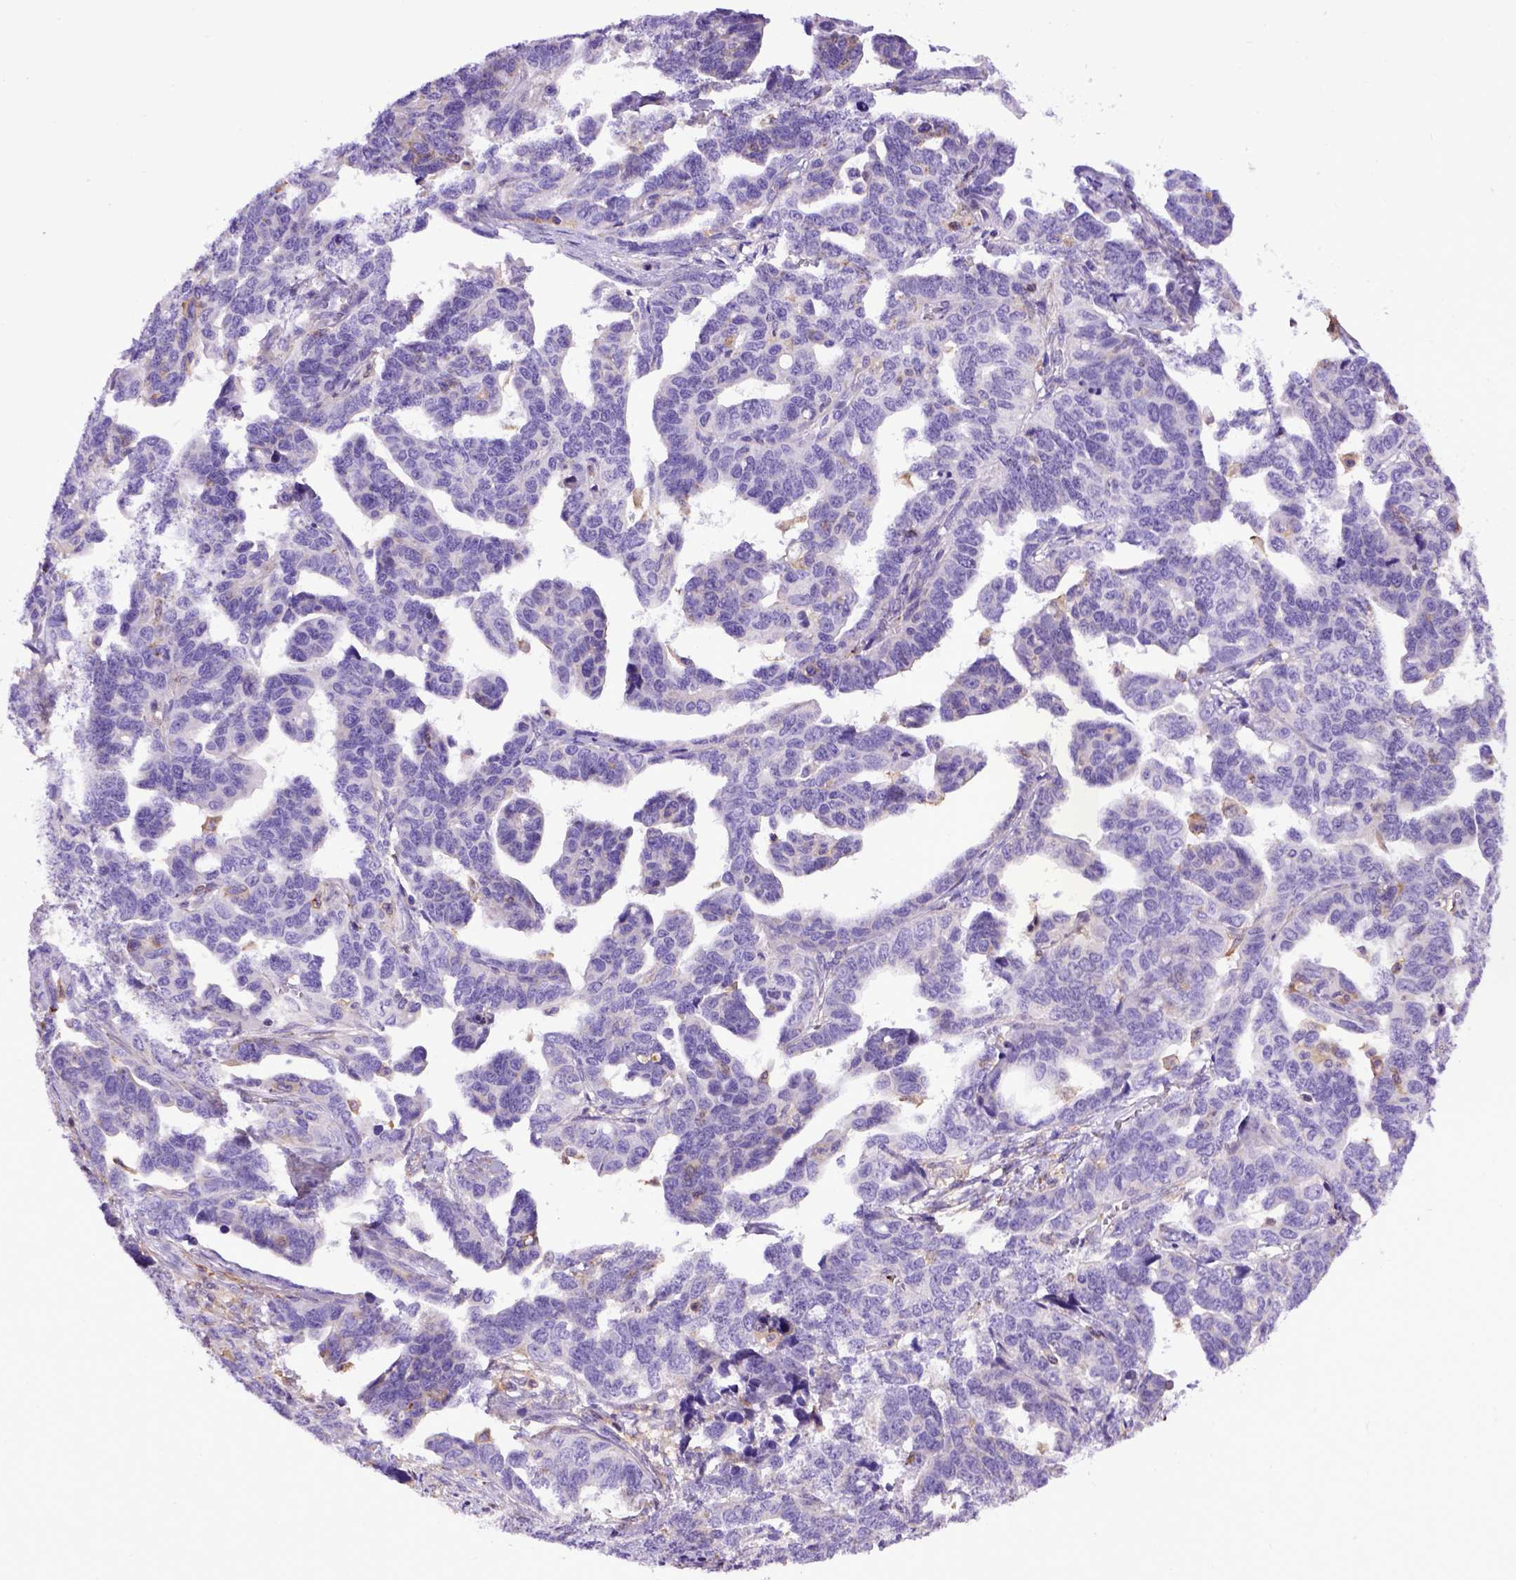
{"staining": {"intensity": "negative", "quantity": "none", "location": "none"}, "tissue": "ovarian cancer", "cell_type": "Tumor cells", "image_type": "cancer", "snomed": [{"axis": "morphology", "description": "Cystadenocarcinoma, serous, NOS"}, {"axis": "topography", "description": "Ovary"}], "caption": "A photomicrograph of serous cystadenocarcinoma (ovarian) stained for a protein exhibits no brown staining in tumor cells.", "gene": "ASAH2", "patient": {"sex": "female", "age": 69}}